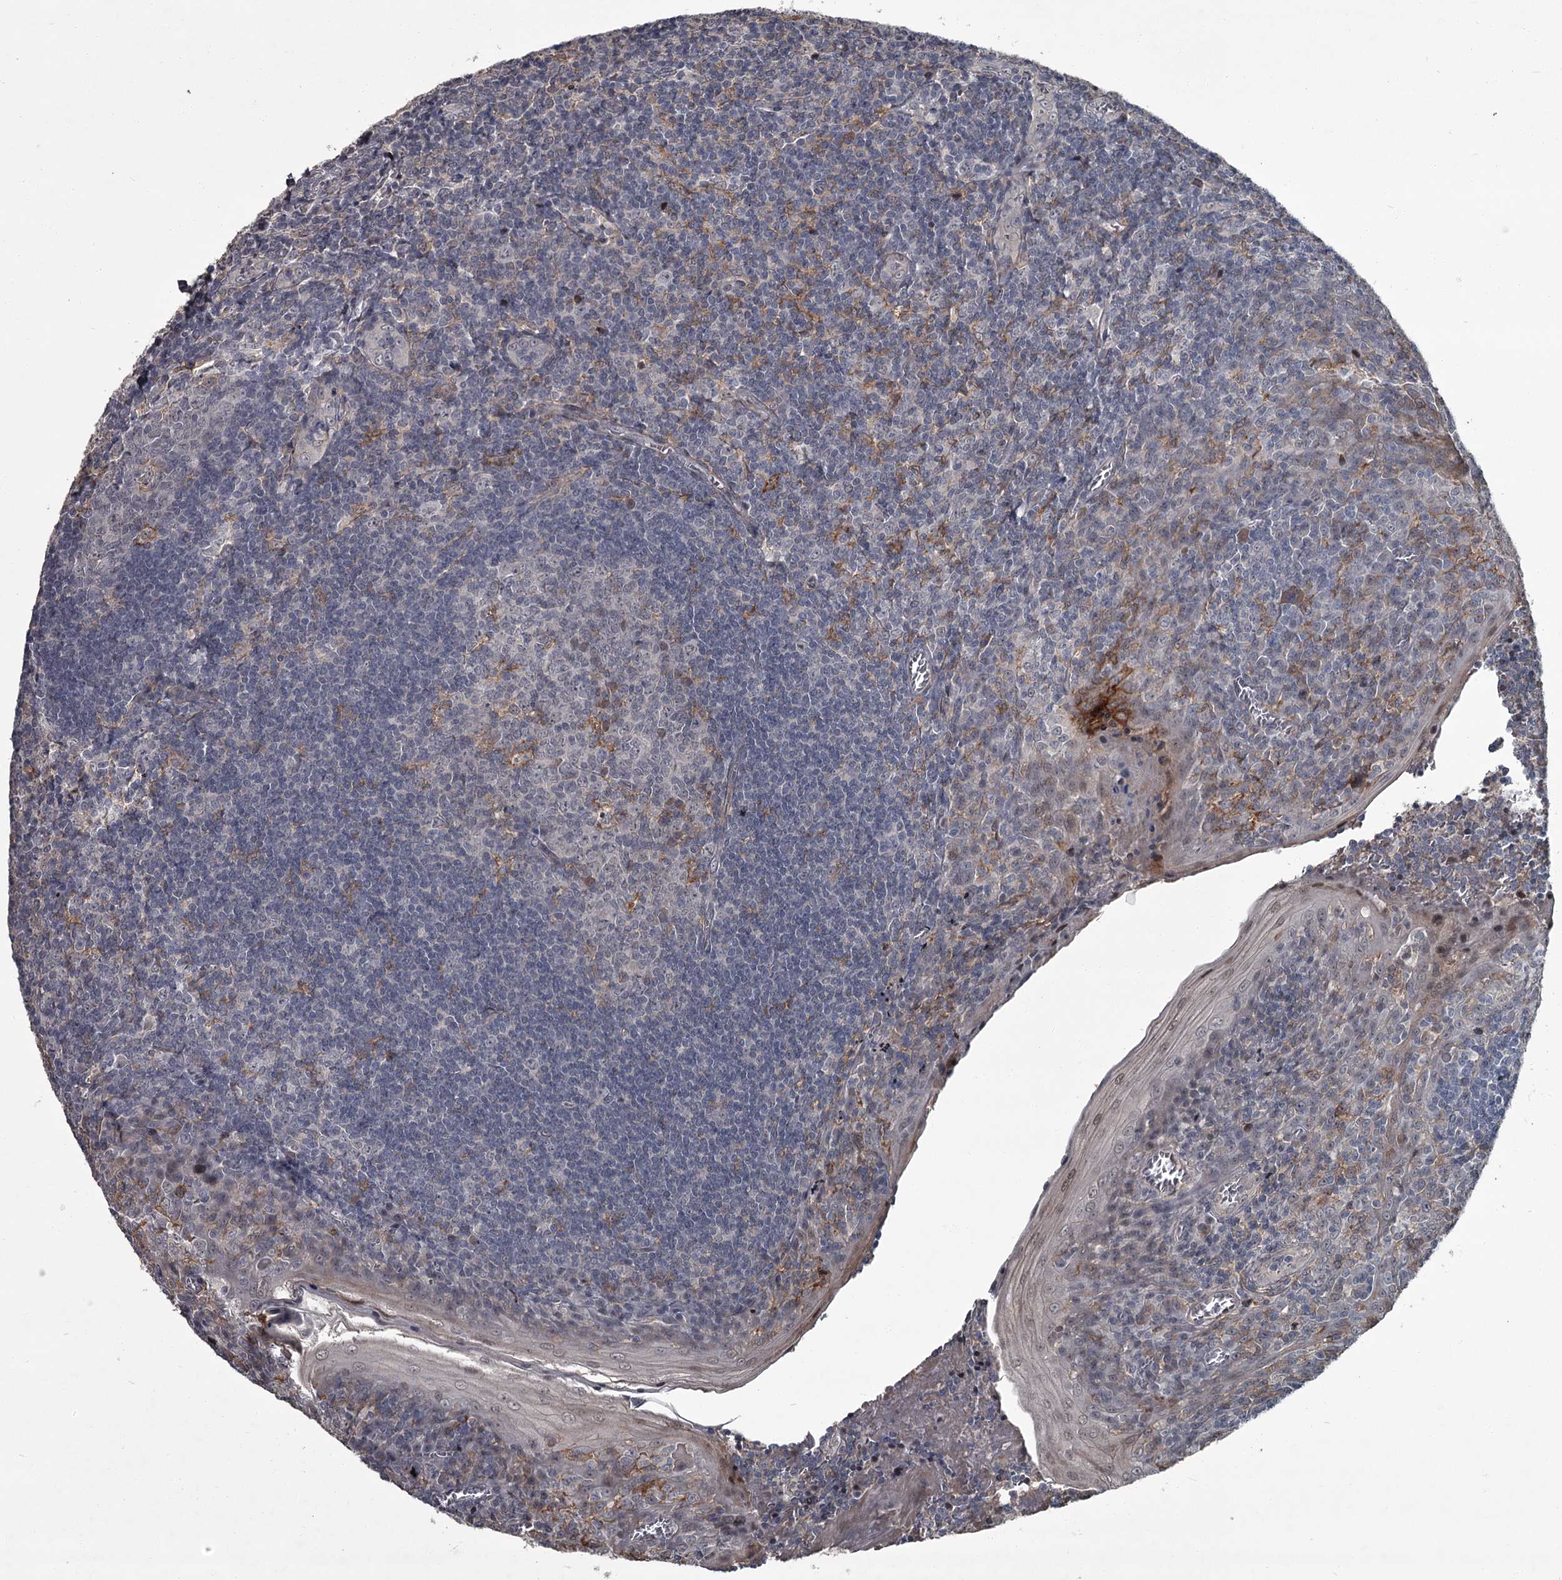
{"staining": {"intensity": "weak", "quantity": "<25%", "location": "cytoplasmic/membranous"}, "tissue": "tonsil", "cell_type": "Germinal center cells", "image_type": "normal", "snomed": [{"axis": "morphology", "description": "Normal tissue, NOS"}, {"axis": "topography", "description": "Tonsil"}], "caption": "The photomicrograph shows no staining of germinal center cells in benign tonsil.", "gene": "FLVCR2", "patient": {"sex": "male", "age": 27}}